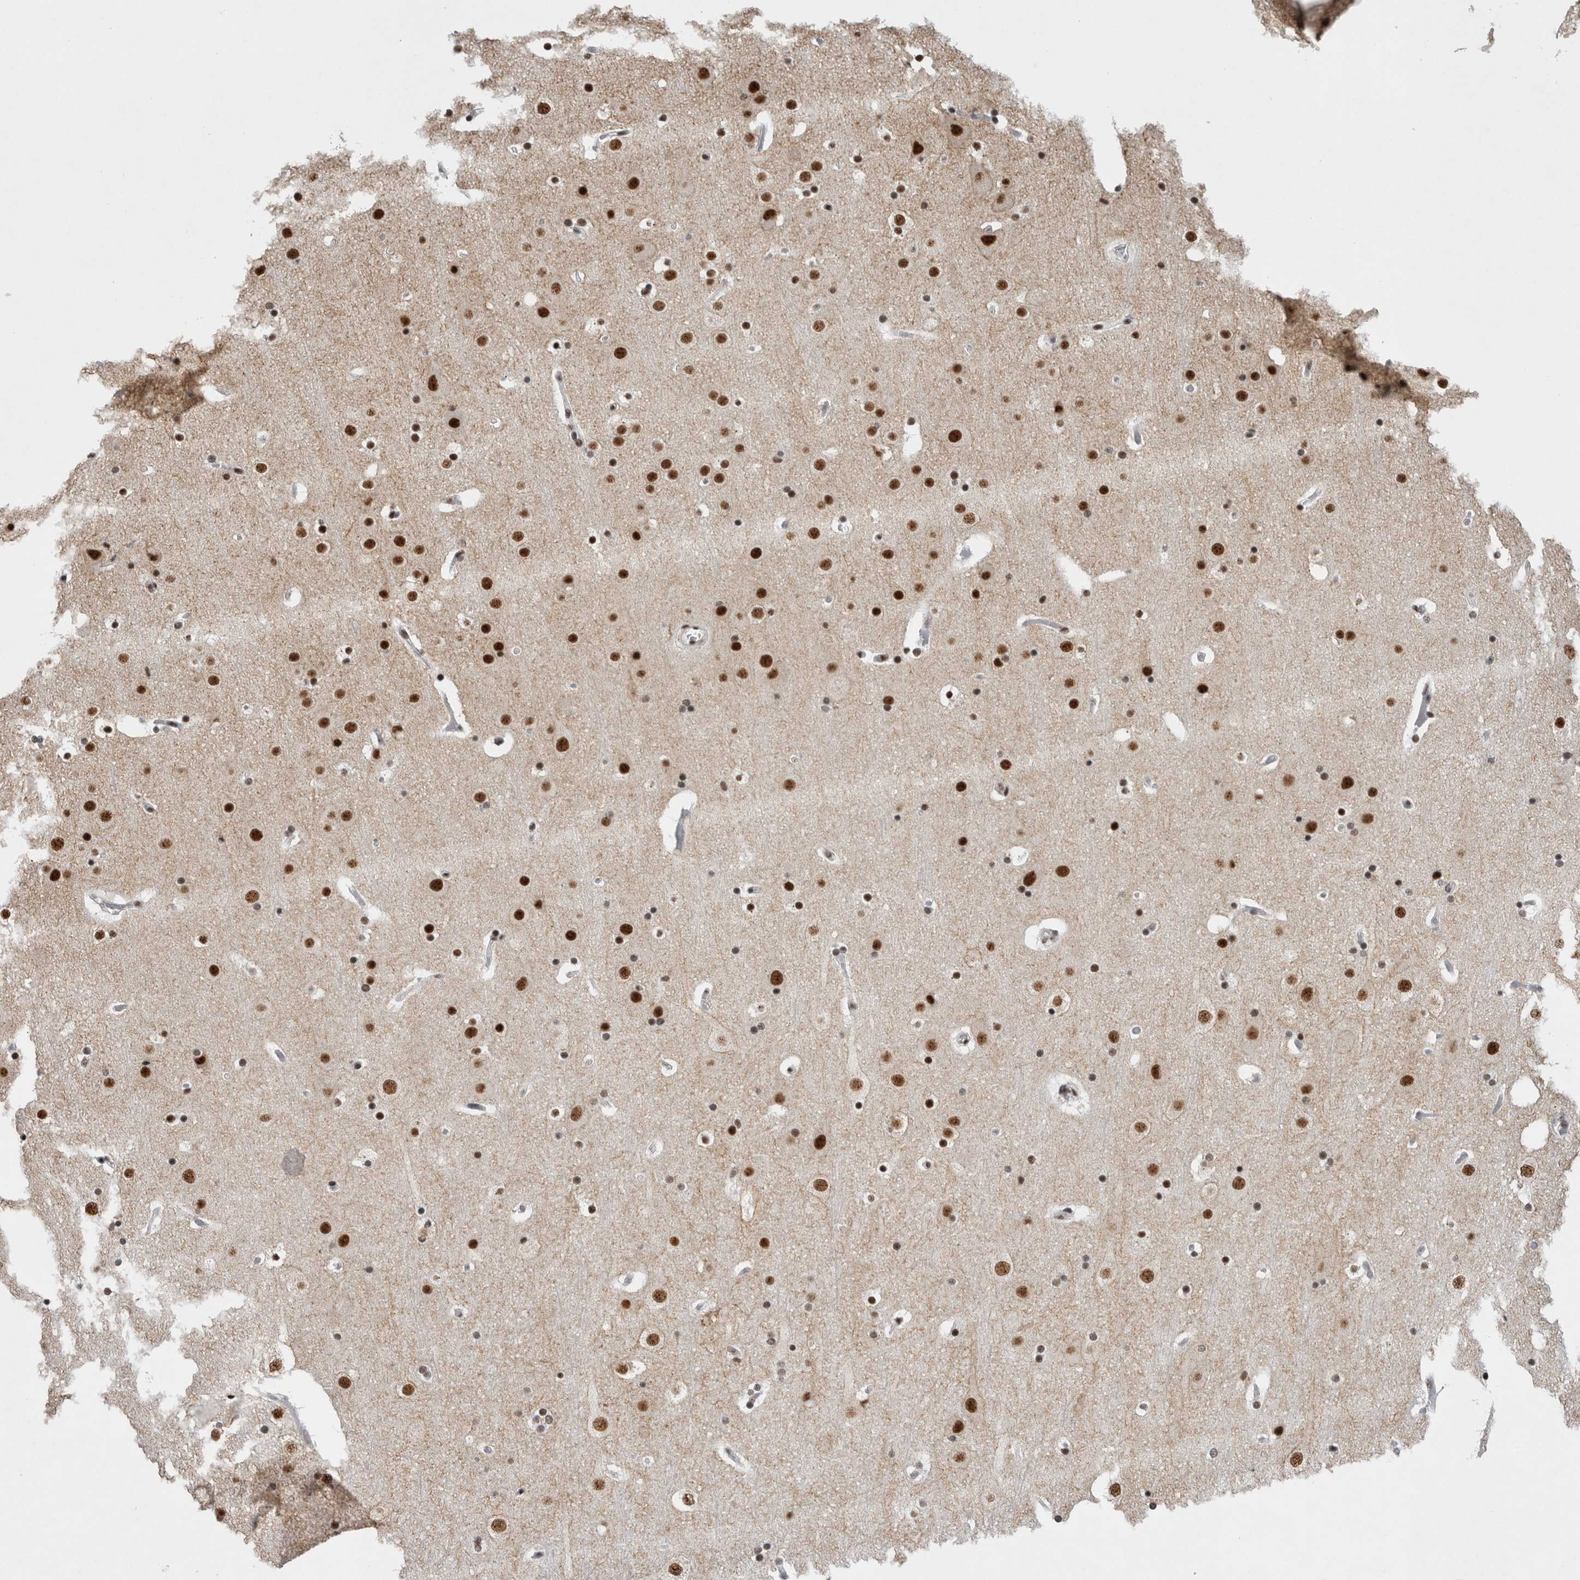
{"staining": {"intensity": "moderate", "quantity": ">75%", "location": "nuclear"}, "tissue": "cerebral cortex", "cell_type": "Endothelial cells", "image_type": "normal", "snomed": [{"axis": "morphology", "description": "Normal tissue, NOS"}, {"axis": "topography", "description": "Cerebral cortex"}], "caption": "A medium amount of moderate nuclear positivity is identified in approximately >75% of endothelial cells in benign cerebral cortex.", "gene": "CDK11A", "patient": {"sex": "male", "age": 57}}